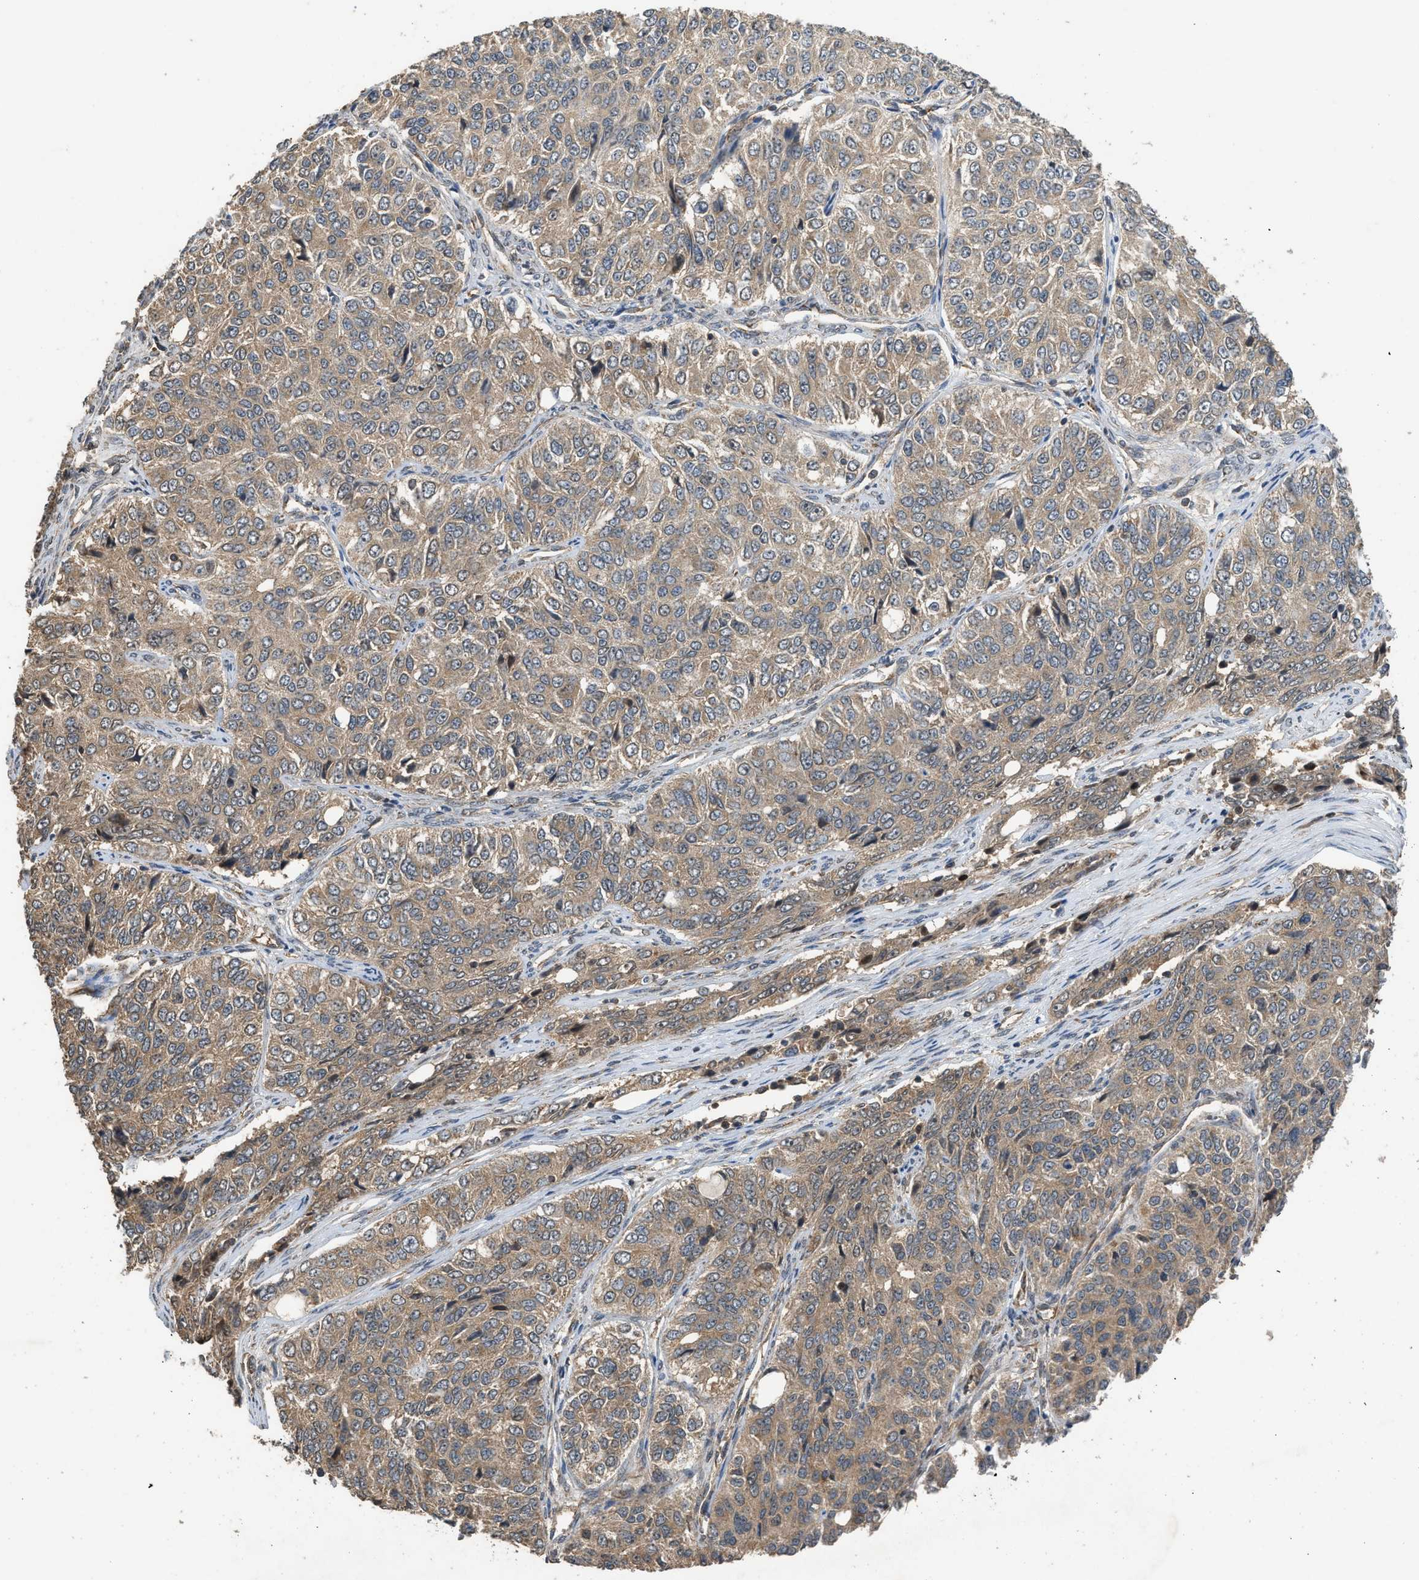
{"staining": {"intensity": "weak", "quantity": ">75%", "location": "cytoplasmic/membranous"}, "tissue": "ovarian cancer", "cell_type": "Tumor cells", "image_type": "cancer", "snomed": [{"axis": "morphology", "description": "Carcinoma, endometroid"}, {"axis": "topography", "description": "Ovary"}], "caption": "Protein expression analysis of endometroid carcinoma (ovarian) exhibits weak cytoplasmic/membranous staining in about >75% of tumor cells.", "gene": "HIP1R", "patient": {"sex": "female", "age": 51}}